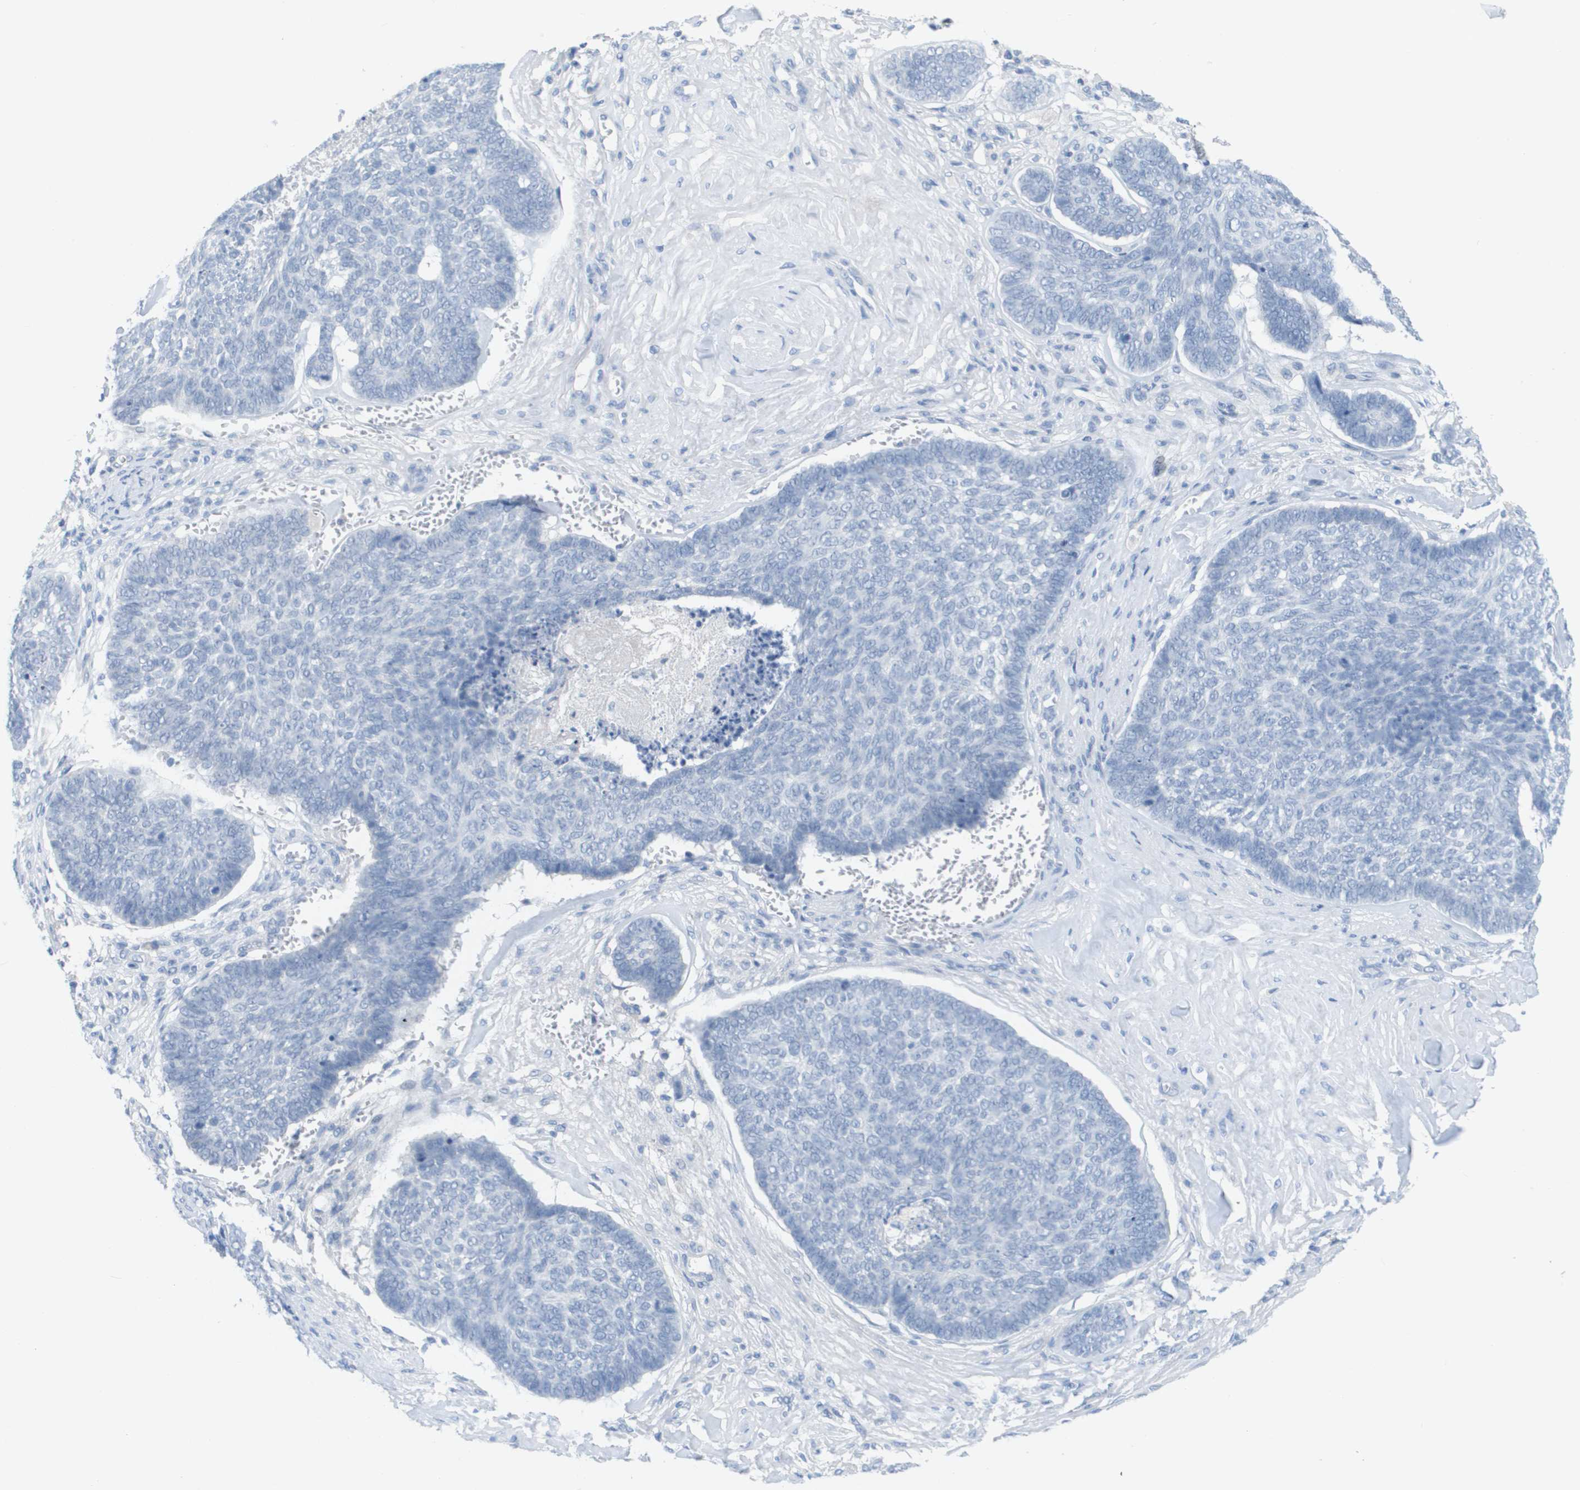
{"staining": {"intensity": "negative", "quantity": "none", "location": "none"}, "tissue": "skin cancer", "cell_type": "Tumor cells", "image_type": "cancer", "snomed": [{"axis": "morphology", "description": "Basal cell carcinoma"}, {"axis": "topography", "description": "Skin"}], "caption": "This is an immunohistochemistry photomicrograph of human skin cancer (basal cell carcinoma). There is no expression in tumor cells.", "gene": "PDE4A", "patient": {"sex": "male", "age": 84}}